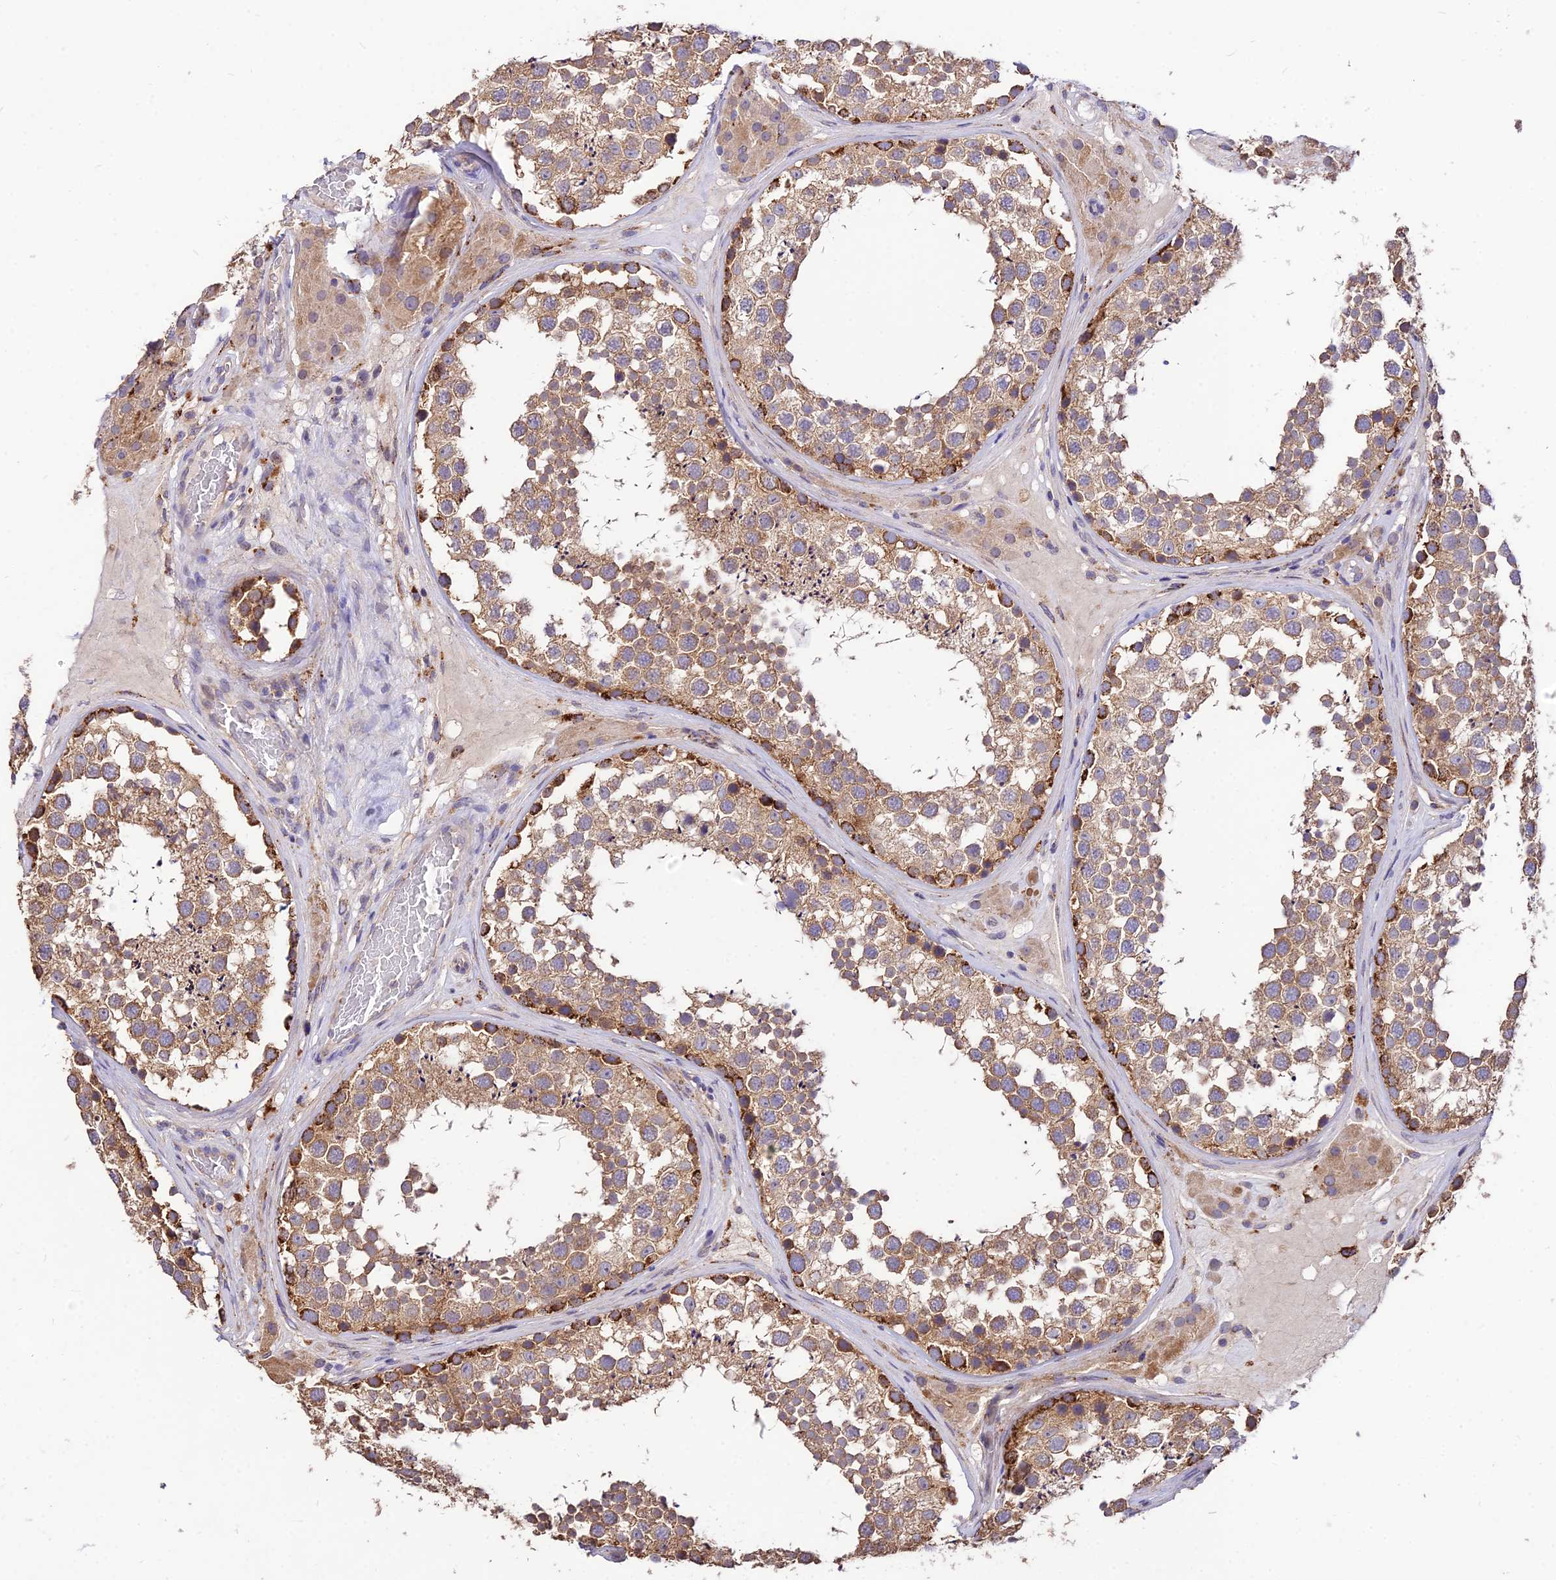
{"staining": {"intensity": "moderate", "quantity": ">75%", "location": "cytoplasmic/membranous"}, "tissue": "testis", "cell_type": "Cells in seminiferous ducts", "image_type": "normal", "snomed": [{"axis": "morphology", "description": "Normal tissue, NOS"}, {"axis": "topography", "description": "Testis"}], "caption": "Immunohistochemistry of benign human testis exhibits medium levels of moderate cytoplasmic/membranous staining in about >75% of cells in seminiferous ducts. (Stains: DAB (3,3'-diaminobenzidine) in brown, nuclei in blue, Microscopy: brightfield microscopy at high magnification).", "gene": "SDHD", "patient": {"sex": "male", "age": 46}}